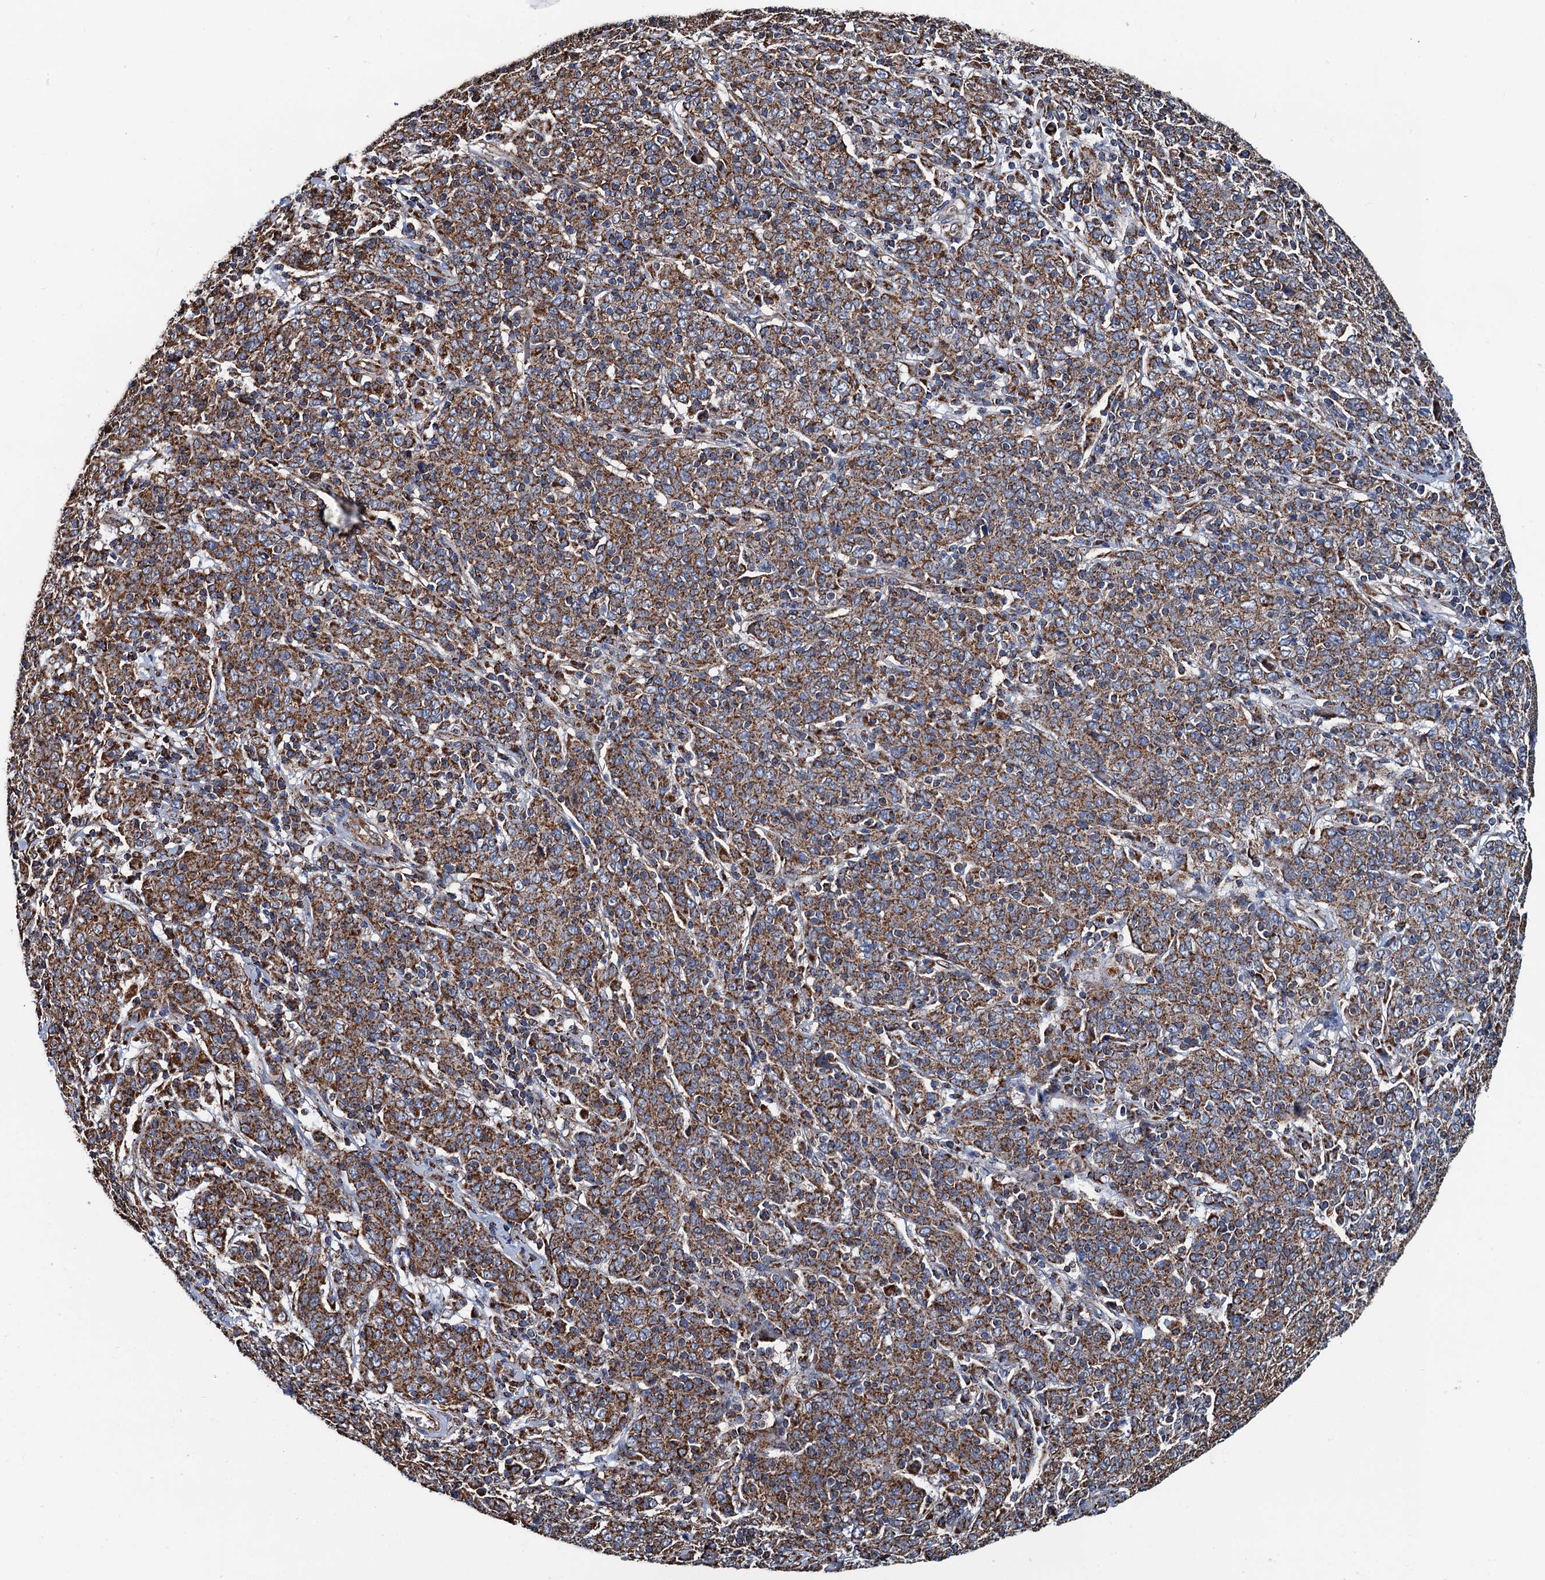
{"staining": {"intensity": "strong", "quantity": ">75%", "location": "cytoplasmic/membranous"}, "tissue": "cervical cancer", "cell_type": "Tumor cells", "image_type": "cancer", "snomed": [{"axis": "morphology", "description": "Squamous cell carcinoma, NOS"}, {"axis": "topography", "description": "Cervix"}], "caption": "About >75% of tumor cells in cervical cancer exhibit strong cytoplasmic/membranous protein staining as visualized by brown immunohistochemical staining.", "gene": "AAGAB", "patient": {"sex": "female", "age": 67}}